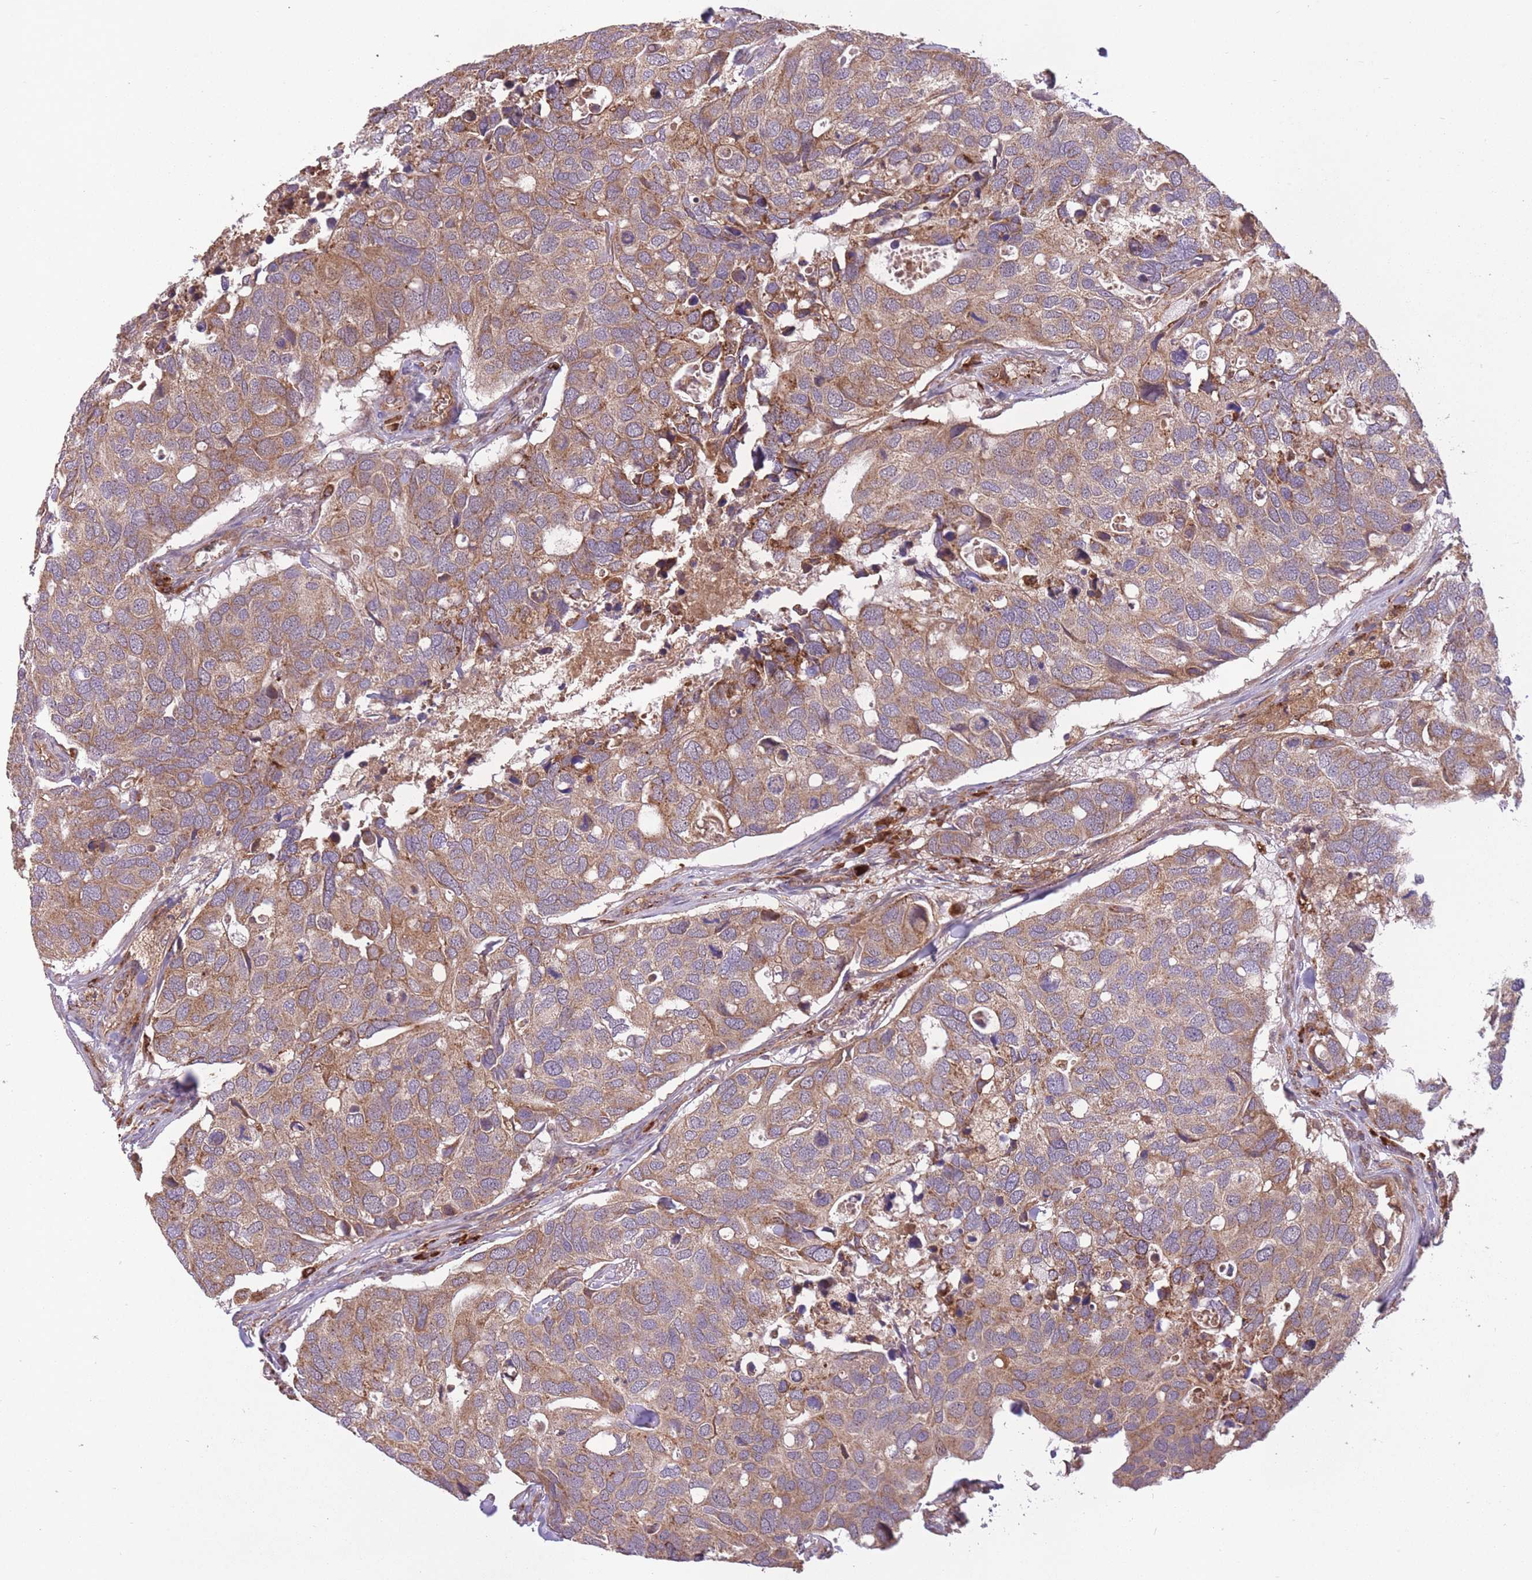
{"staining": {"intensity": "moderate", "quantity": ">75%", "location": "cytoplasmic/membranous"}, "tissue": "breast cancer", "cell_type": "Tumor cells", "image_type": "cancer", "snomed": [{"axis": "morphology", "description": "Duct carcinoma"}, {"axis": "topography", "description": "Breast"}], "caption": "Protein positivity by immunohistochemistry exhibits moderate cytoplasmic/membranous expression in approximately >75% of tumor cells in breast cancer (infiltrating ductal carcinoma).", "gene": "POLR3F", "patient": {"sex": "female", "age": 83}}